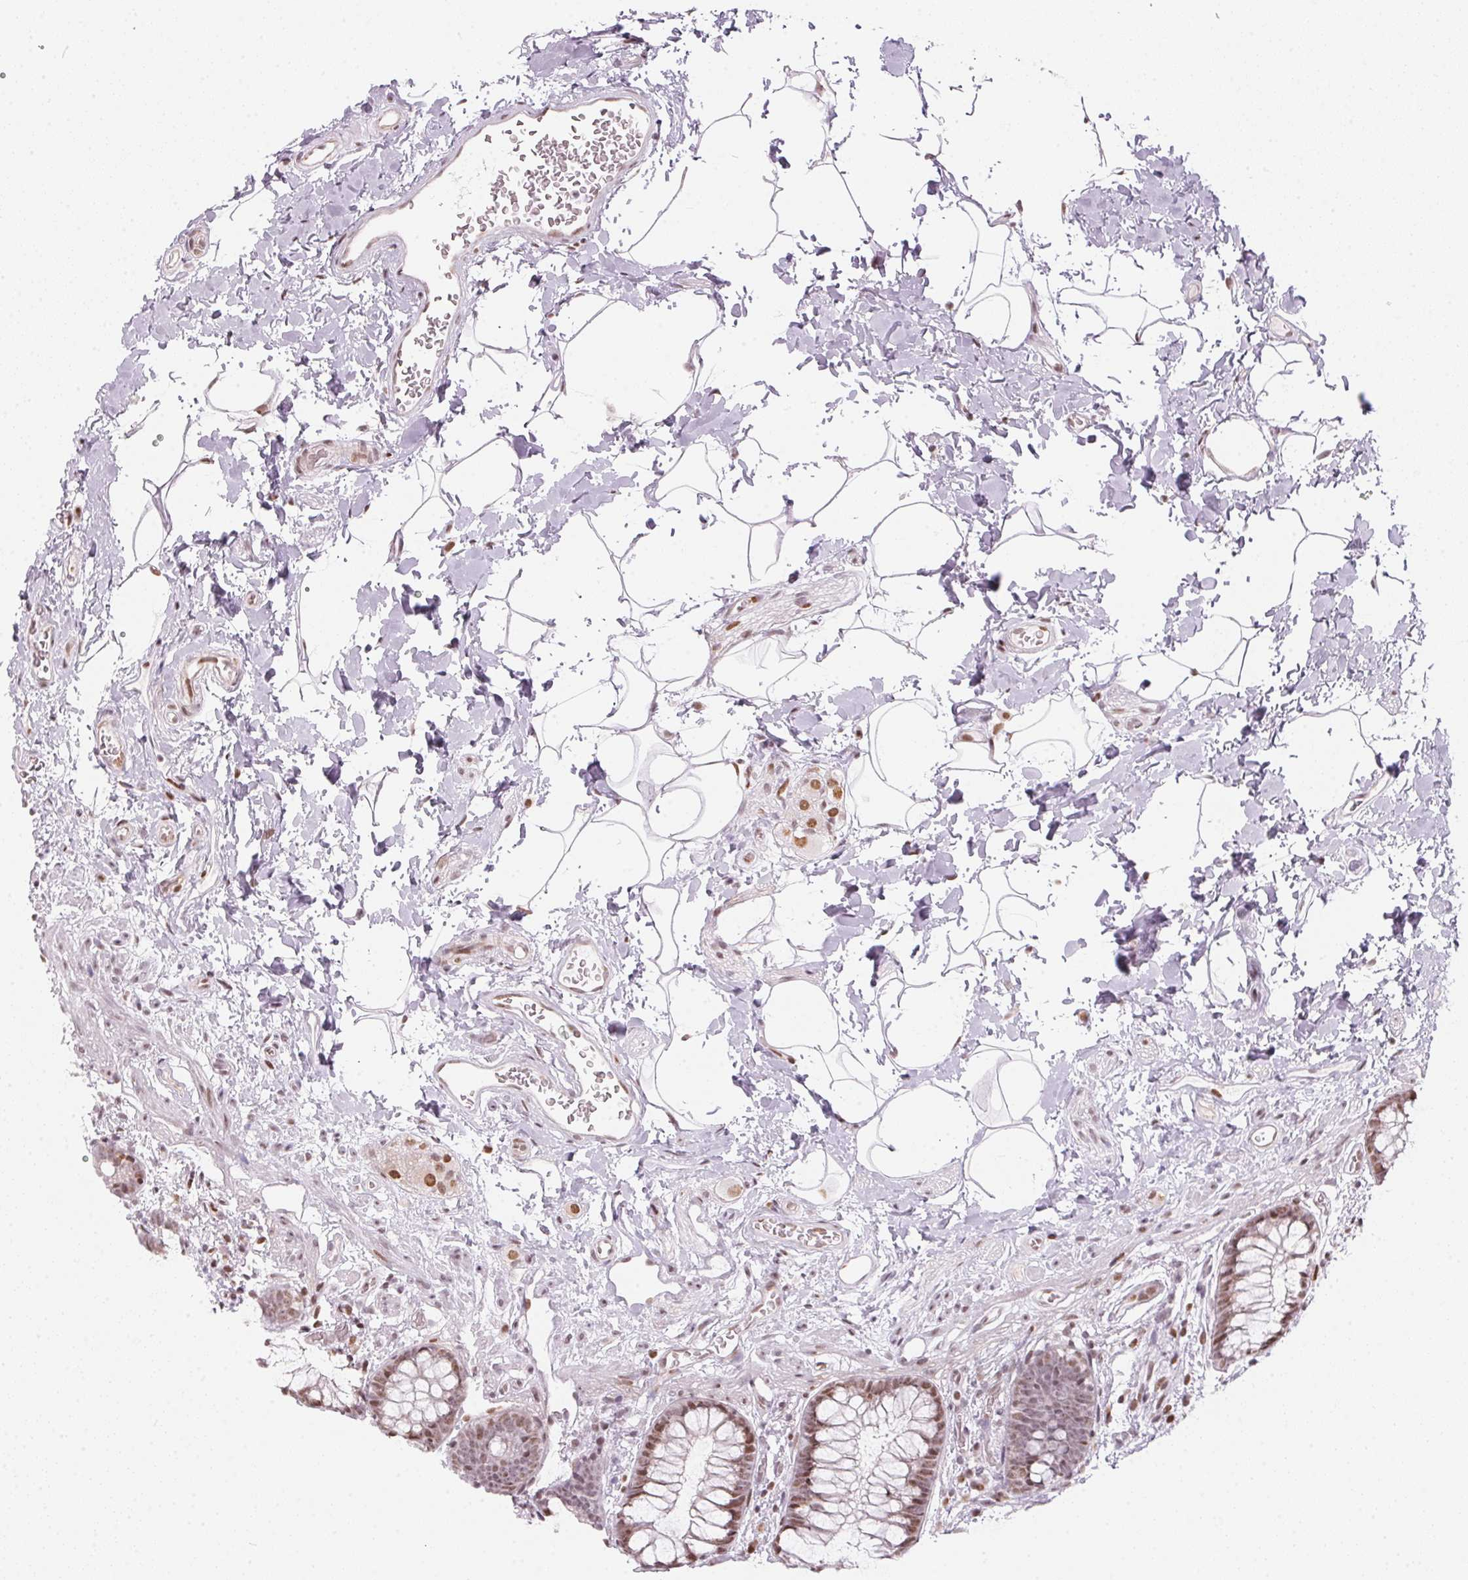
{"staining": {"intensity": "moderate", "quantity": ">75%", "location": "nuclear"}, "tissue": "rectum", "cell_type": "Glandular cells", "image_type": "normal", "snomed": [{"axis": "morphology", "description": "Normal tissue, NOS"}, {"axis": "topography", "description": "Rectum"}], "caption": "Human rectum stained with a brown dye displays moderate nuclear positive positivity in approximately >75% of glandular cells.", "gene": "KAT6A", "patient": {"sex": "female", "age": 62}}